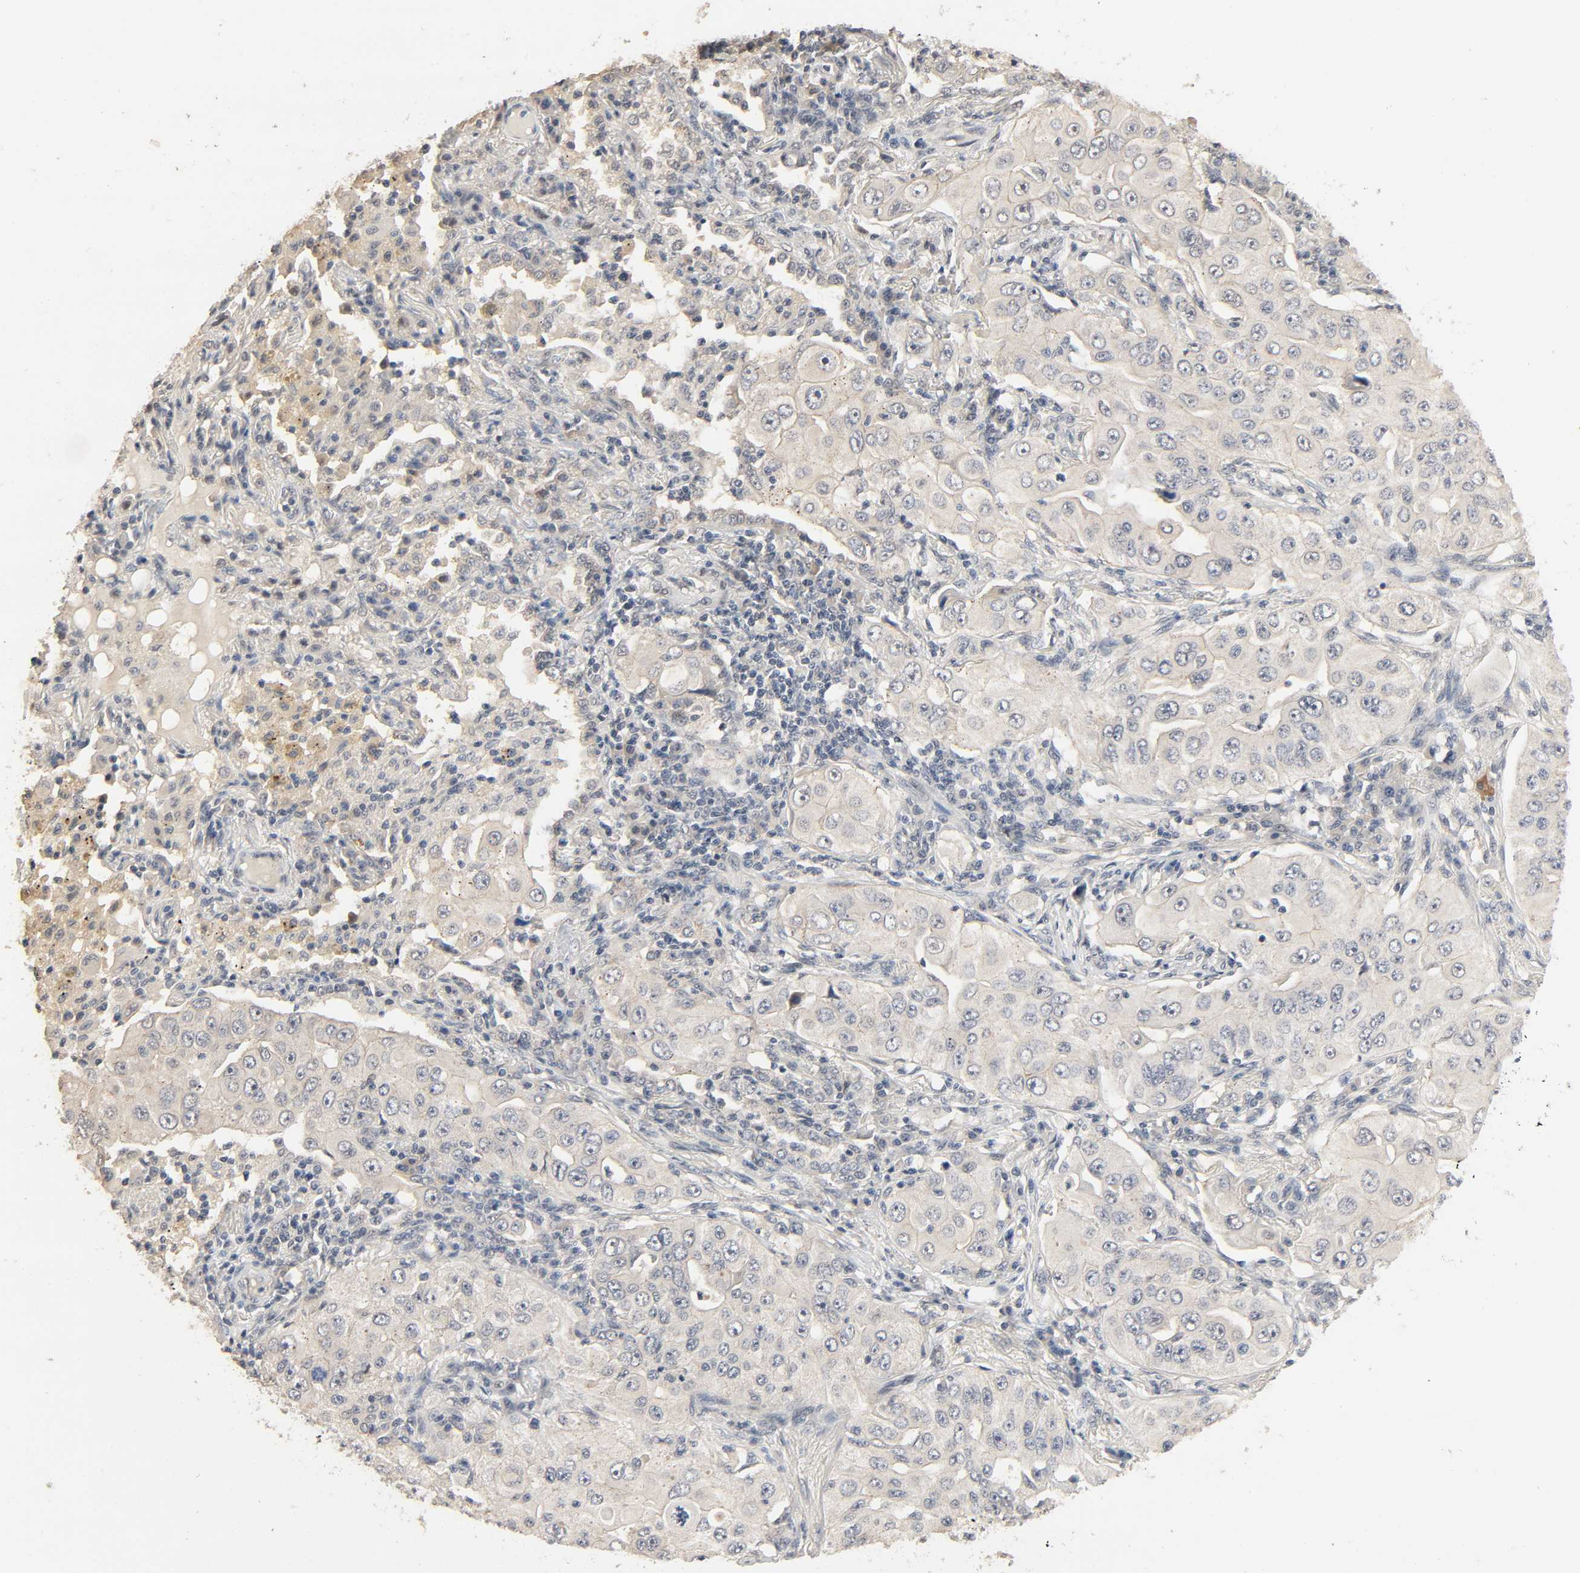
{"staining": {"intensity": "negative", "quantity": "none", "location": "none"}, "tissue": "lung cancer", "cell_type": "Tumor cells", "image_type": "cancer", "snomed": [{"axis": "morphology", "description": "Adenocarcinoma, NOS"}, {"axis": "topography", "description": "Lung"}], "caption": "Immunohistochemistry histopathology image of neoplastic tissue: human lung cancer stained with DAB (3,3'-diaminobenzidine) reveals no significant protein staining in tumor cells.", "gene": "MAGEA8", "patient": {"sex": "male", "age": 84}}